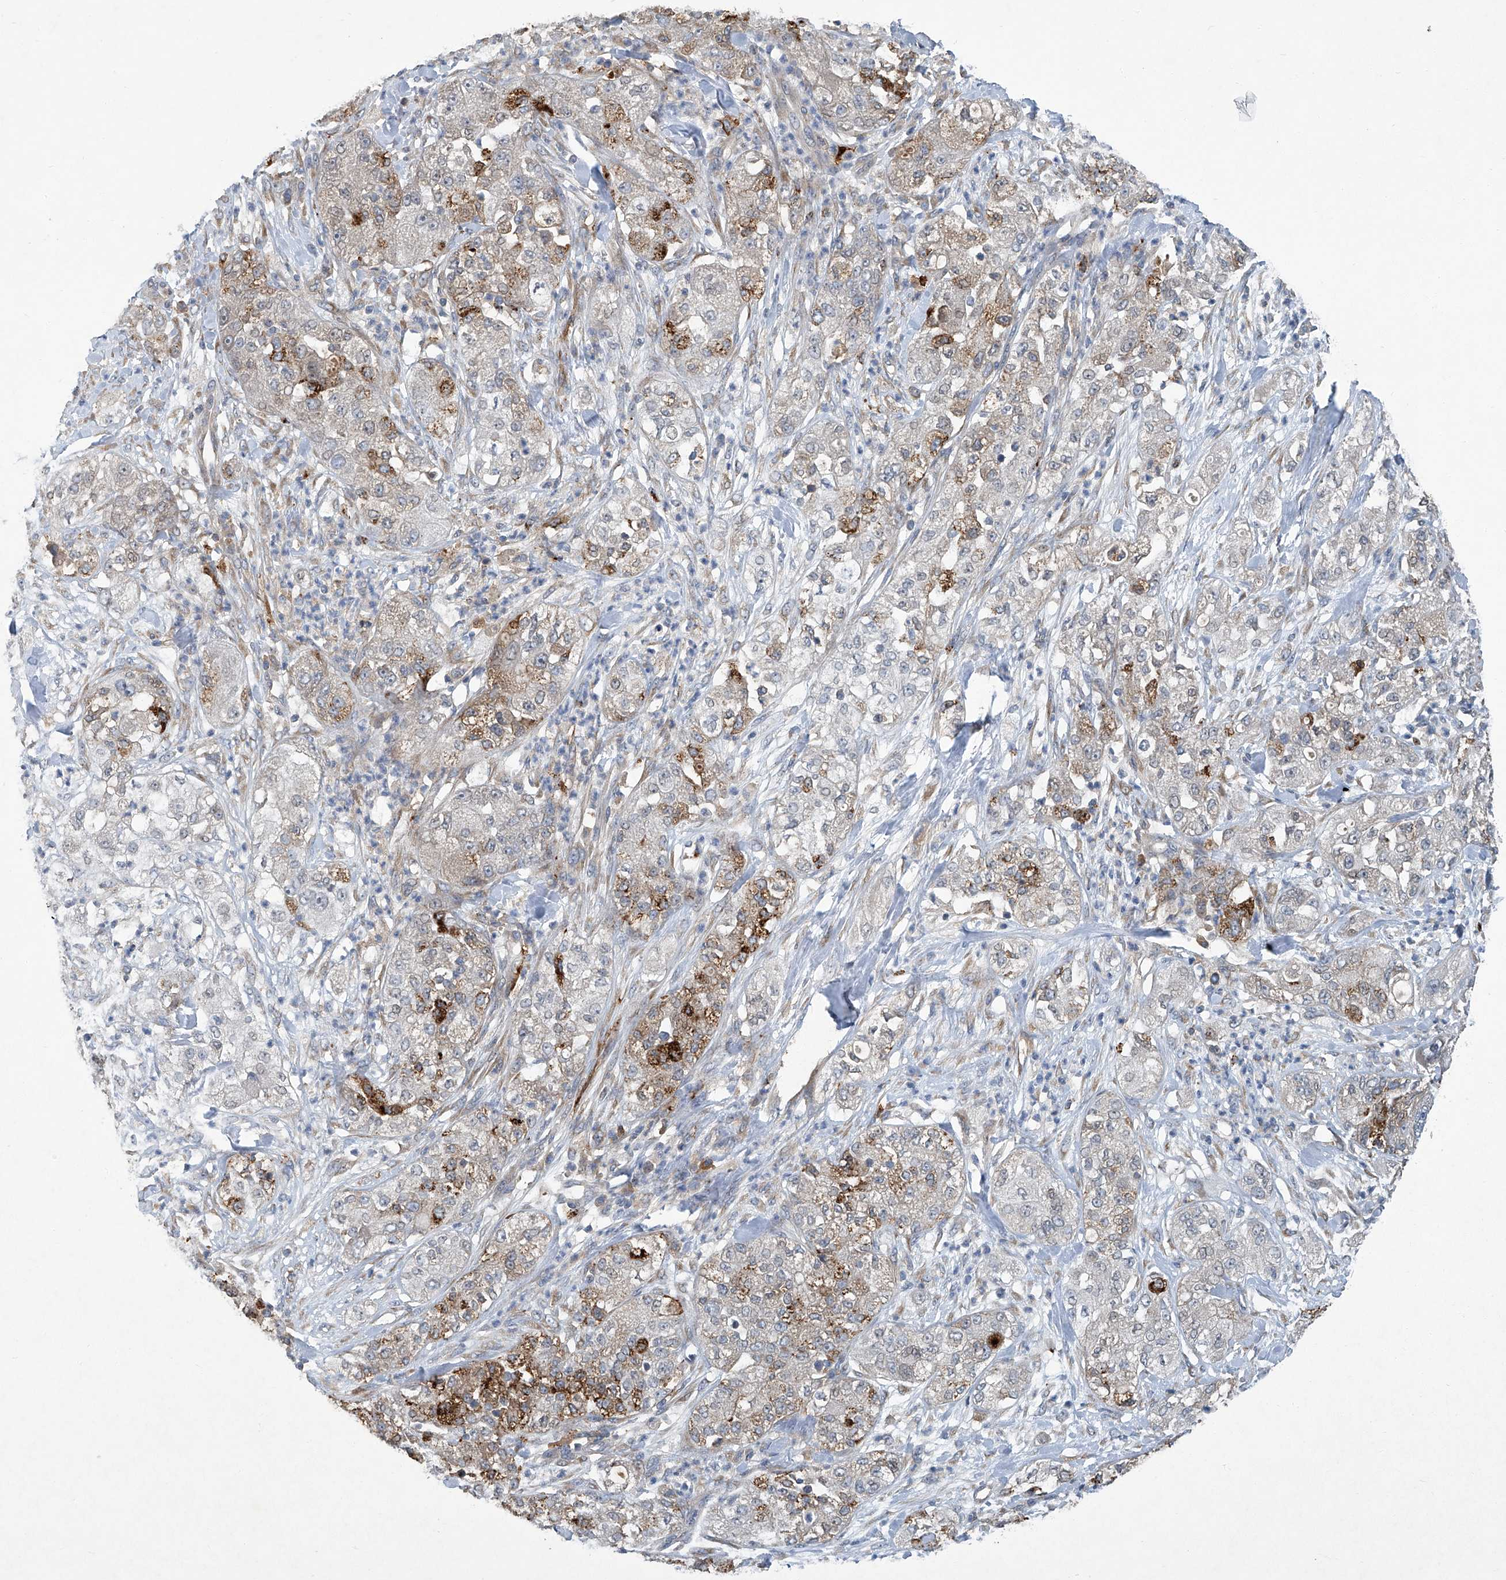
{"staining": {"intensity": "moderate", "quantity": "<25%", "location": "cytoplasmic/membranous"}, "tissue": "pancreatic cancer", "cell_type": "Tumor cells", "image_type": "cancer", "snomed": [{"axis": "morphology", "description": "Adenocarcinoma, NOS"}, {"axis": "topography", "description": "Pancreas"}], "caption": "This is an image of immunohistochemistry (IHC) staining of pancreatic cancer (adenocarcinoma), which shows moderate staining in the cytoplasmic/membranous of tumor cells.", "gene": "FAM167A", "patient": {"sex": "female", "age": 78}}